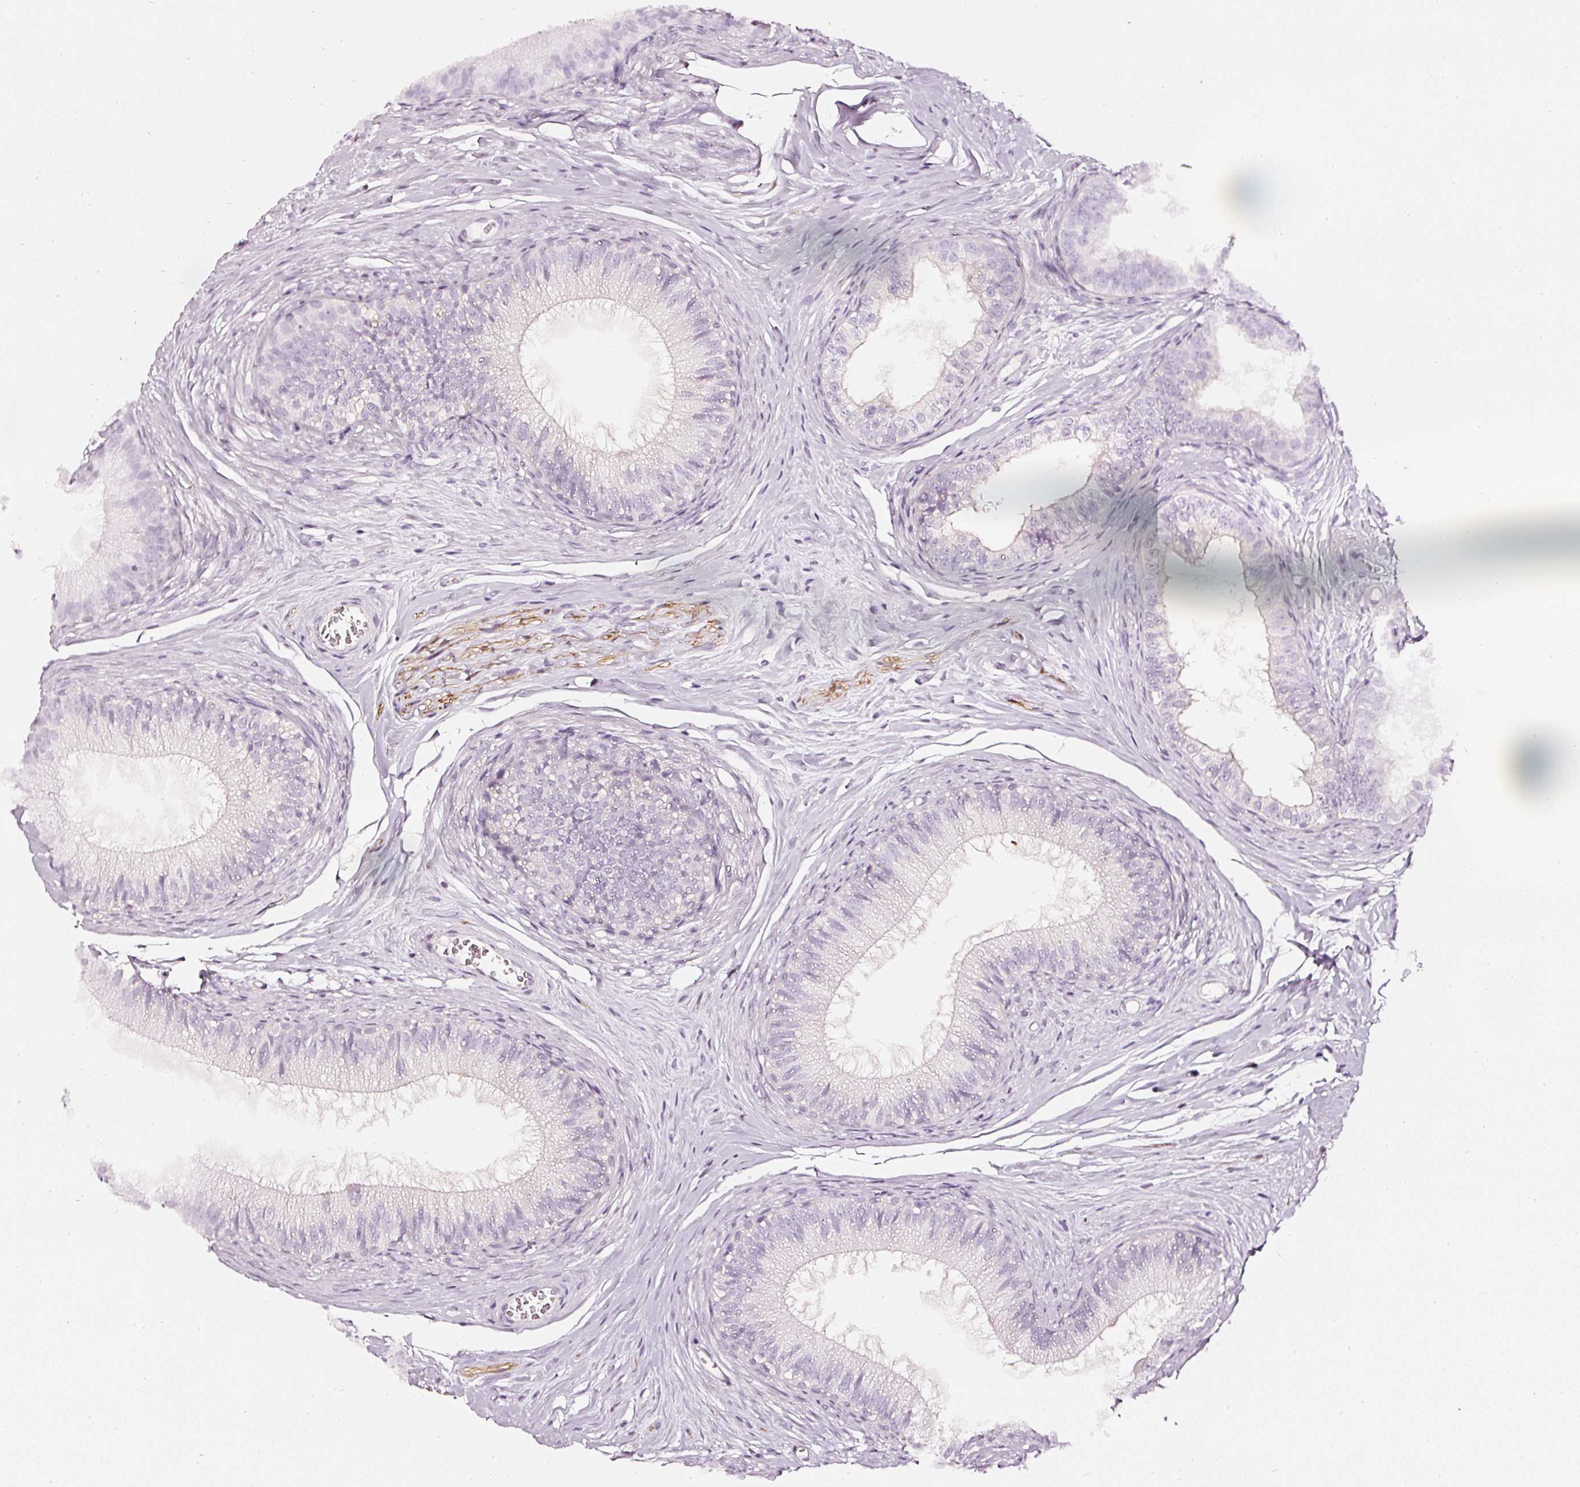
{"staining": {"intensity": "weak", "quantity": "25%-75%", "location": "cytoplasmic/membranous"}, "tissue": "epididymis", "cell_type": "Glandular cells", "image_type": "normal", "snomed": [{"axis": "morphology", "description": "Normal tissue, NOS"}, {"axis": "topography", "description": "Epididymis"}], "caption": "Immunohistochemical staining of normal human epididymis demonstrates low levels of weak cytoplasmic/membranous positivity in approximately 25%-75% of glandular cells.", "gene": "CNP", "patient": {"sex": "male", "age": 25}}